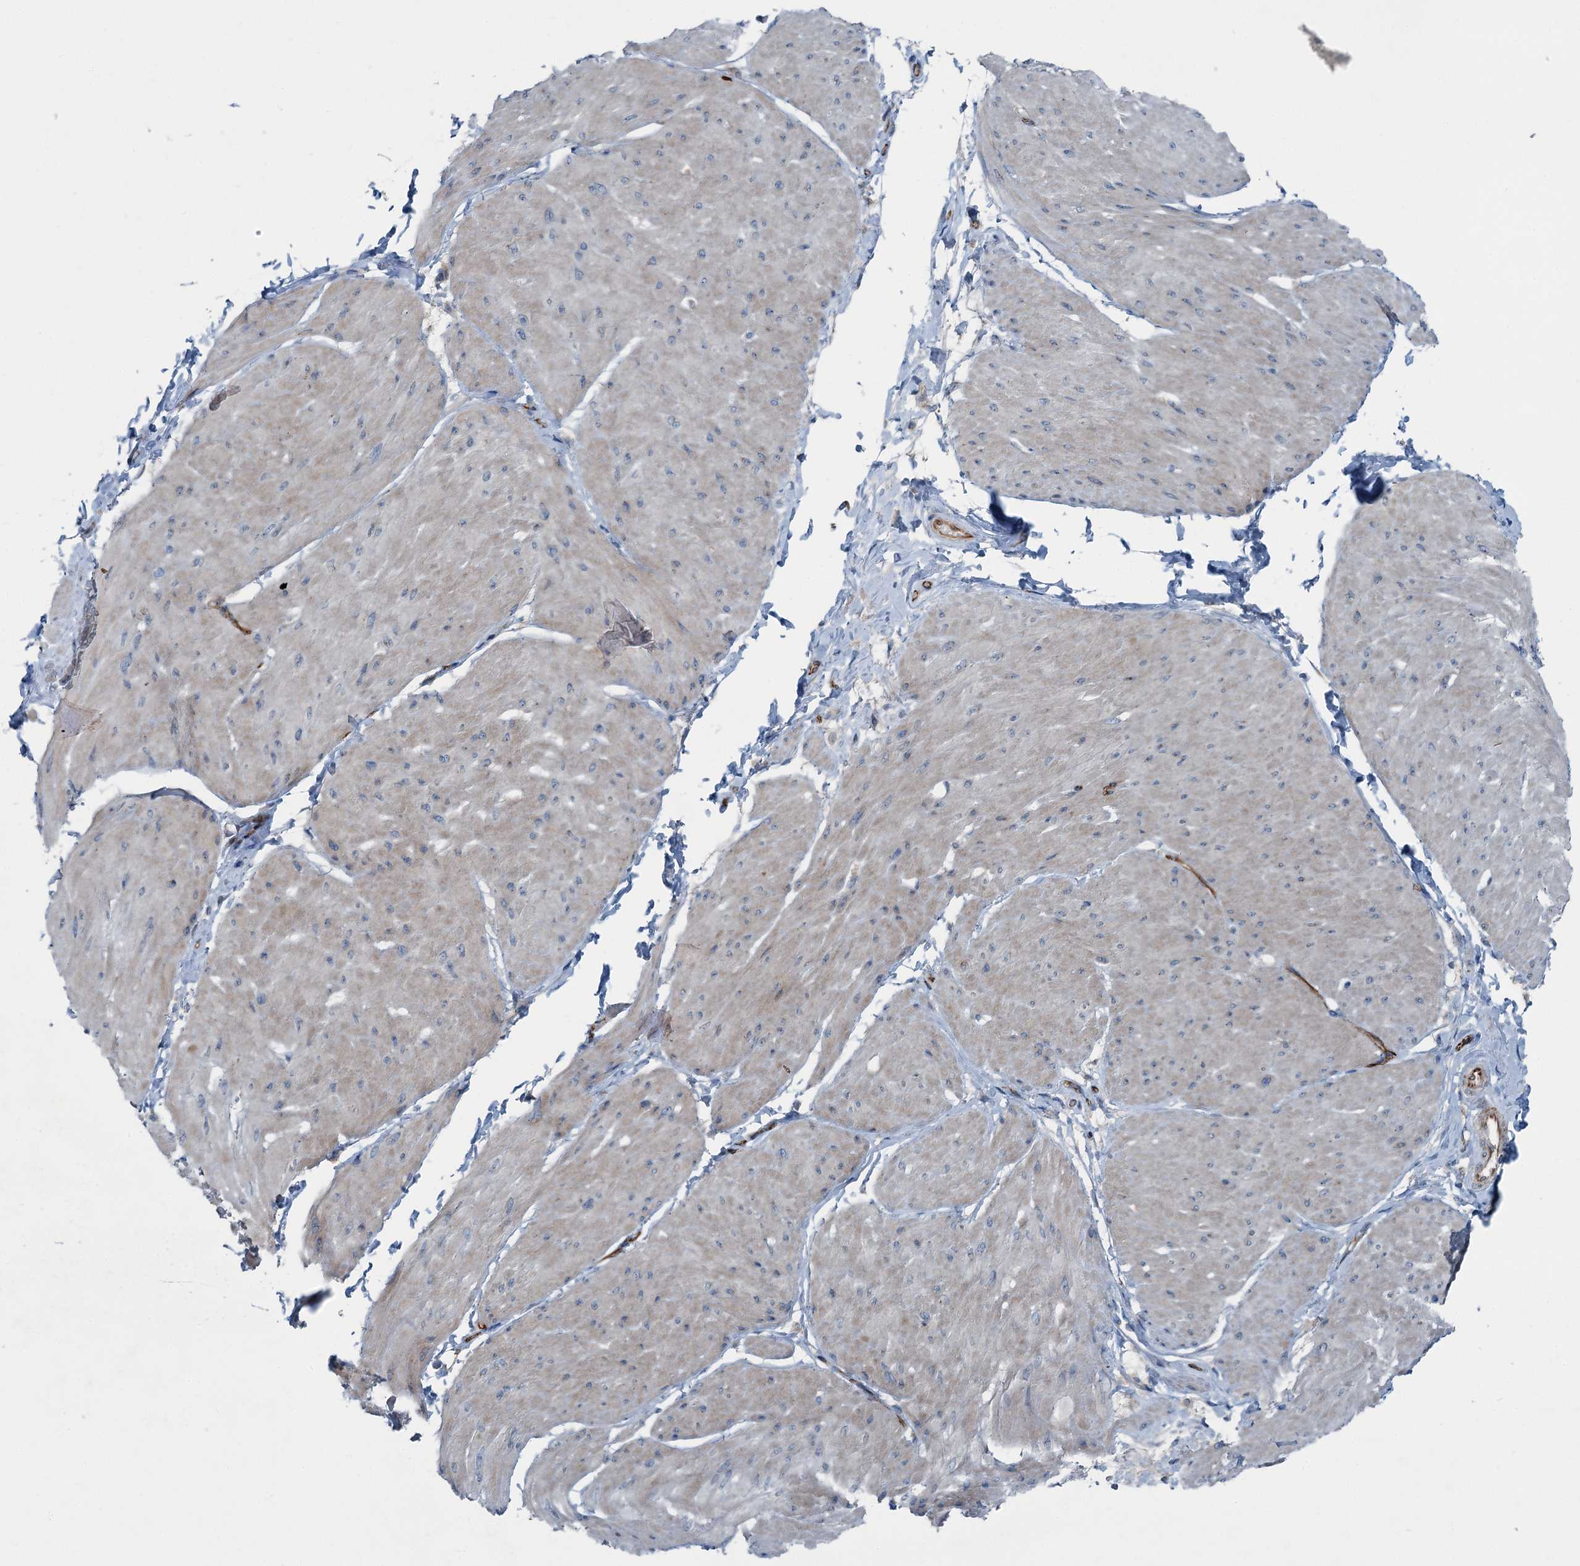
{"staining": {"intensity": "weak", "quantity": "25%-75%", "location": "cytoplasmic/membranous"}, "tissue": "smooth muscle", "cell_type": "Smooth muscle cells", "image_type": "normal", "snomed": [{"axis": "morphology", "description": "Urothelial carcinoma, High grade"}, {"axis": "topography", "description": "Urinary bladder"}], "caption": "Weak cytoplasmic/membranous staining is appreciated in approximately 25%-75% of smooth muscle cells in benign smooth muscle. (Stains: DAB in brown, nuclei in blue, Microscopy: brightfield microscopy at high magnification).", "gene": "AXL", "patient": {"sex": "male", "age": 46}}